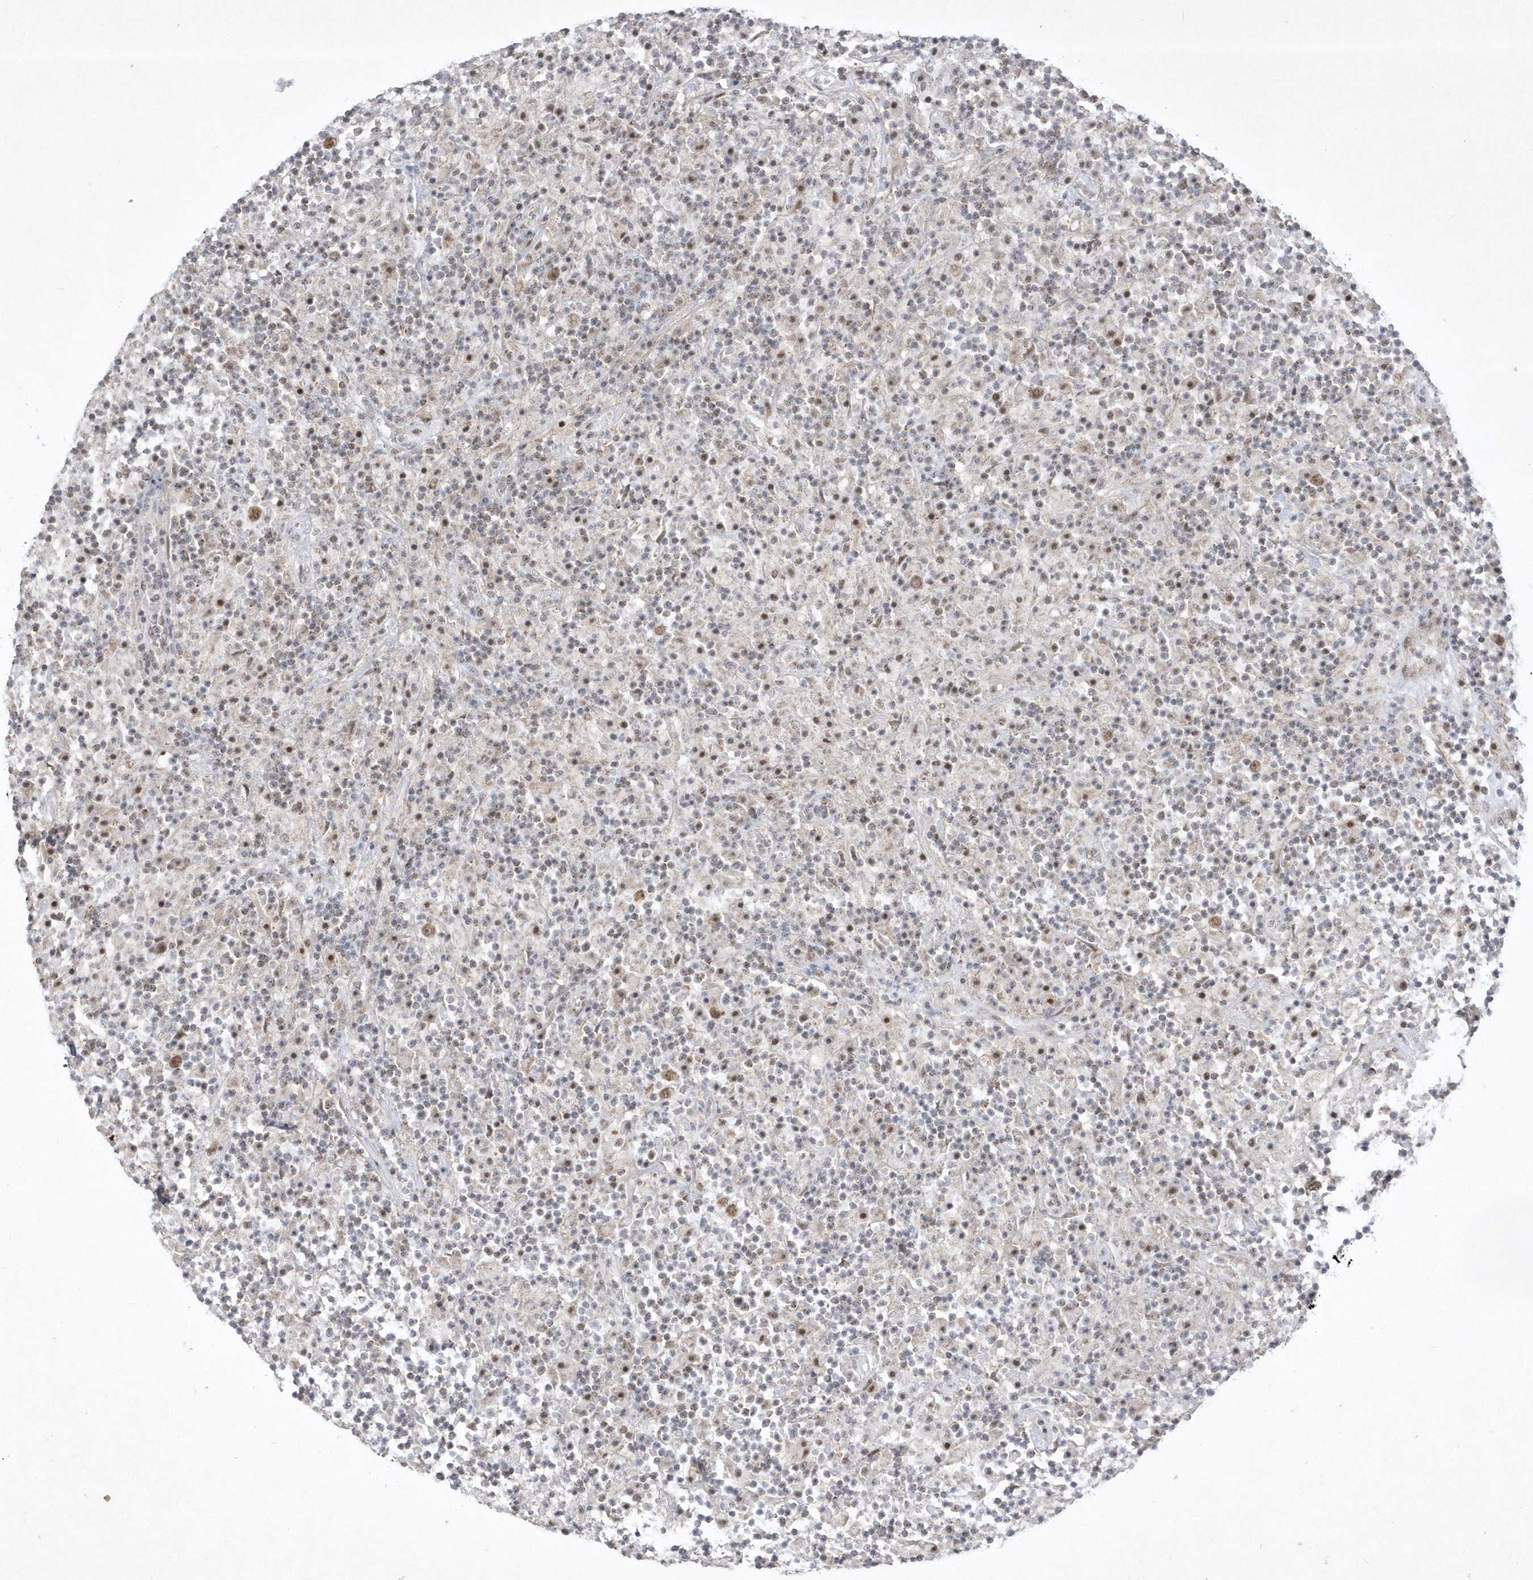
{"staining": {"intensity": "moderate", "quantity": ">75%", "location": "nuclear"}, "tissue": "lymphoma", "cell_type": "Tumor cells", "image_type": "cancer", "snomed": [{"axis": "morphology", "description": "Hodgkin's disease, NOS"}, {"axis": "topography", "description": "Lymph node"}], "caption": "Protein expression analysis of human lymphoma reveals moderate nuclear staining in about >75% of tumor cells.", "gene": "CPSF3", "patient": {"sex": "male", "age": 70}}